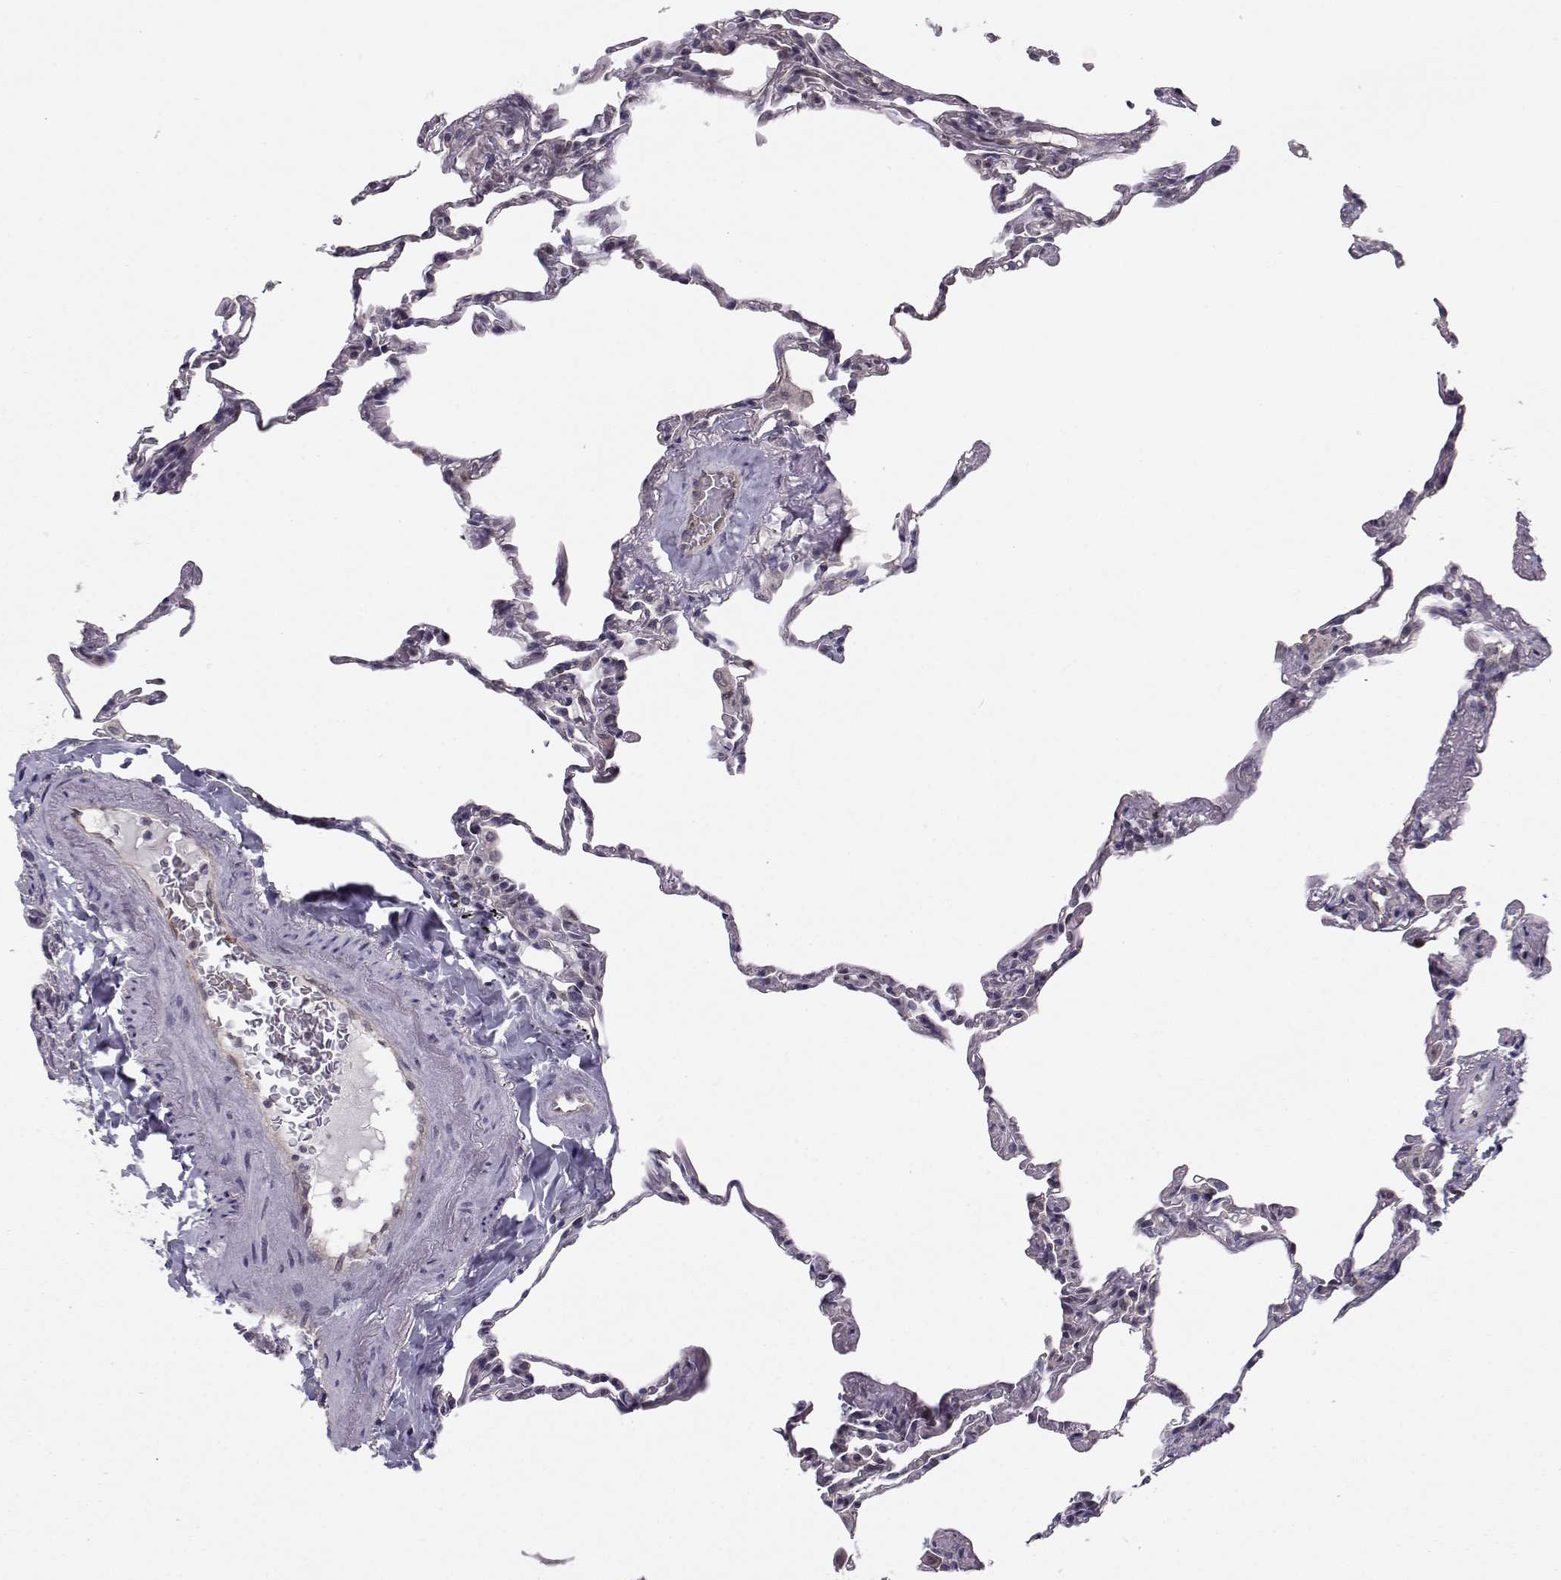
{"staining": {"intensity": "negative", "quantity": "none", "location": "none"}, "tissue": "lung", "cell_type": "Alveolar cells", "image_type": "normal", "snomed": [{"axis": "morphology", "description": "Normal tissue, NOS"}, {"axis": "topography", "description": "Lung"}], "caption": "An immunohistochemistry photomicrograph of benign lung is shown. There is no staining in alveolar cells of lung. (Brightfield microscopy of DAB (3,3'-diaminobenzidine) immunohistochemistry at high magnification).", "gene": "KIF13B", "patient": {"sex": "female", "age": 57}}